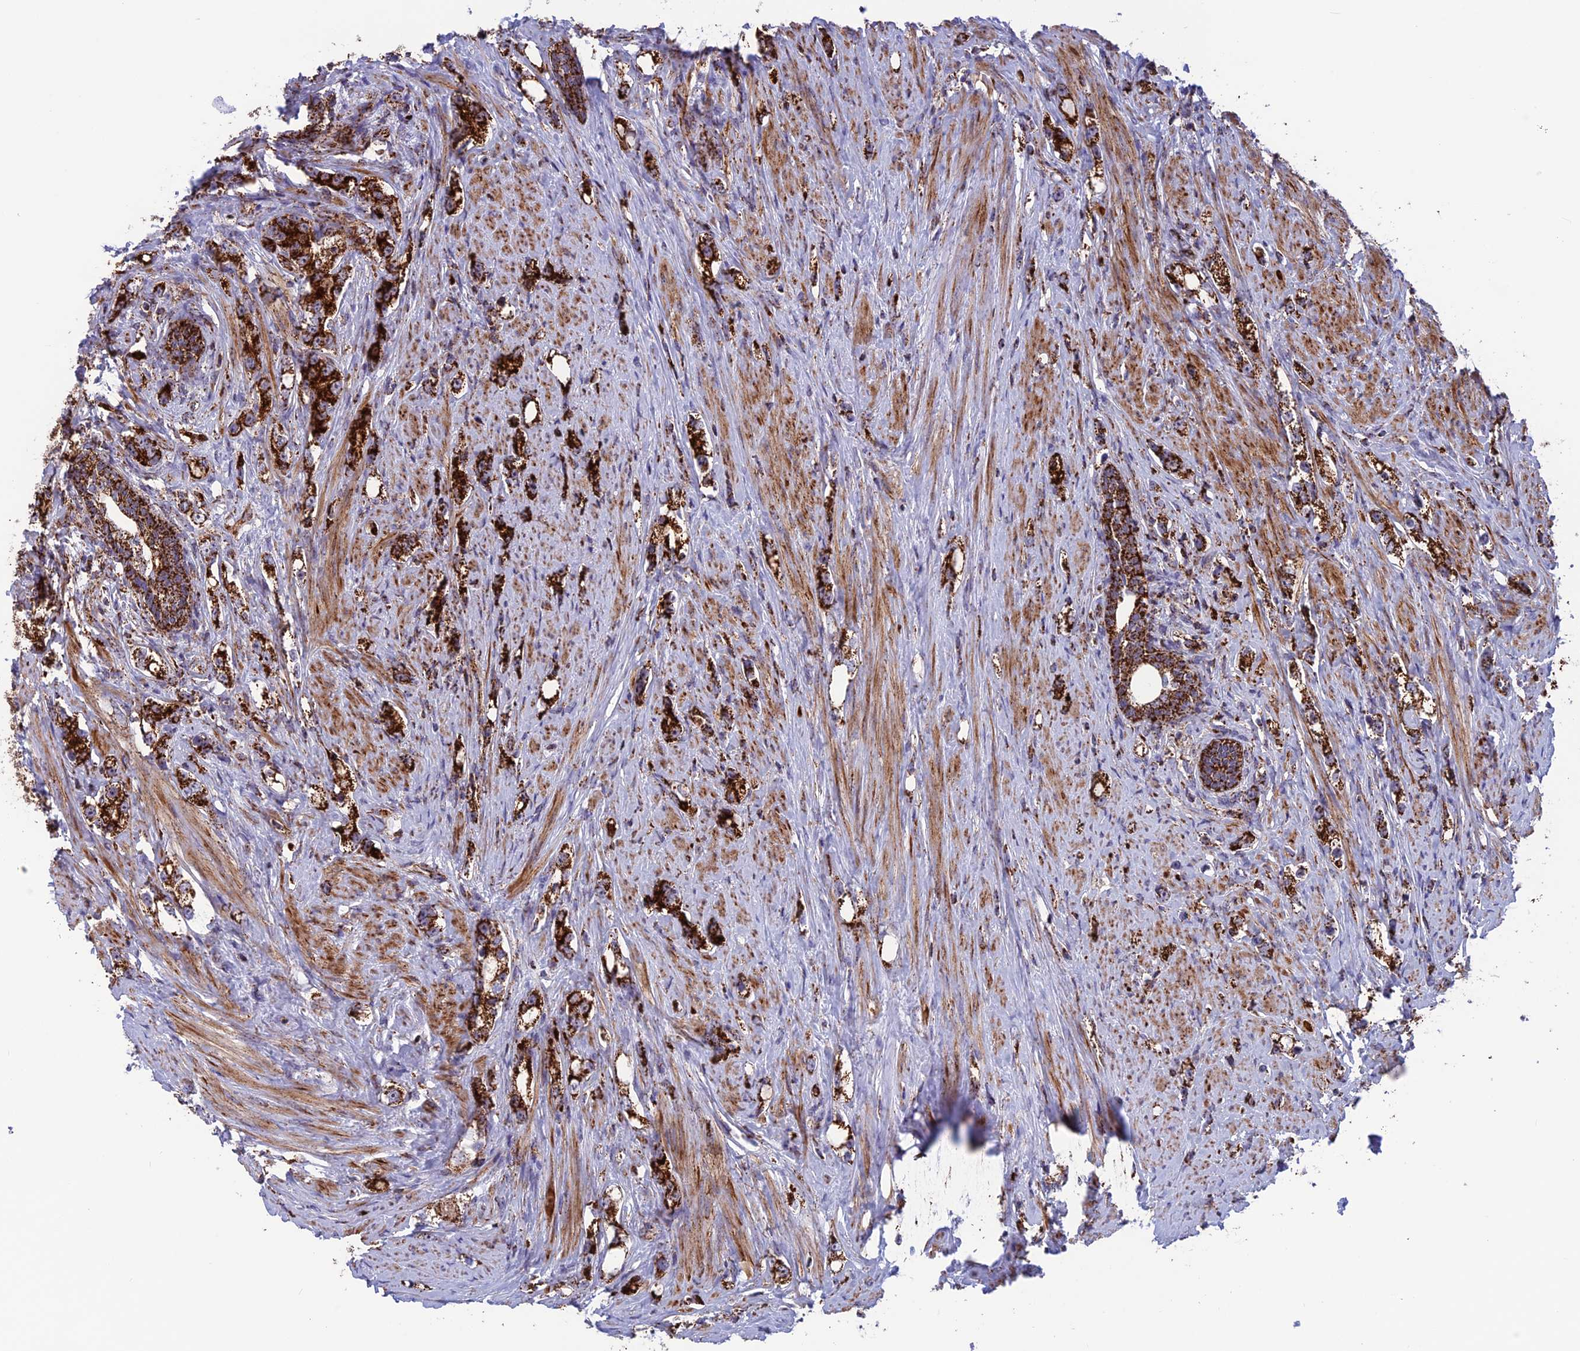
{"staining": {"intensity": "strong", "quantity": ">75%", "location": "cytoplasmic/membranous"}, "tissue": "prostate cancer", "cell_type": "Tumor cells", "image_type": "cancer", "snomed": [{"axis": "morphology", "description": "Adenocarcinoma, High grade"}, {"axis": "topography", "description": "Prostate"}], "caption": "Prostate cancer stained with immunohistochemistry exhibits strong cytoplasmic/membranous expression in approximately >75% of tumor cells.", "gene": "MRPS18B", "patient": {"sex": "male", "age": 63}}